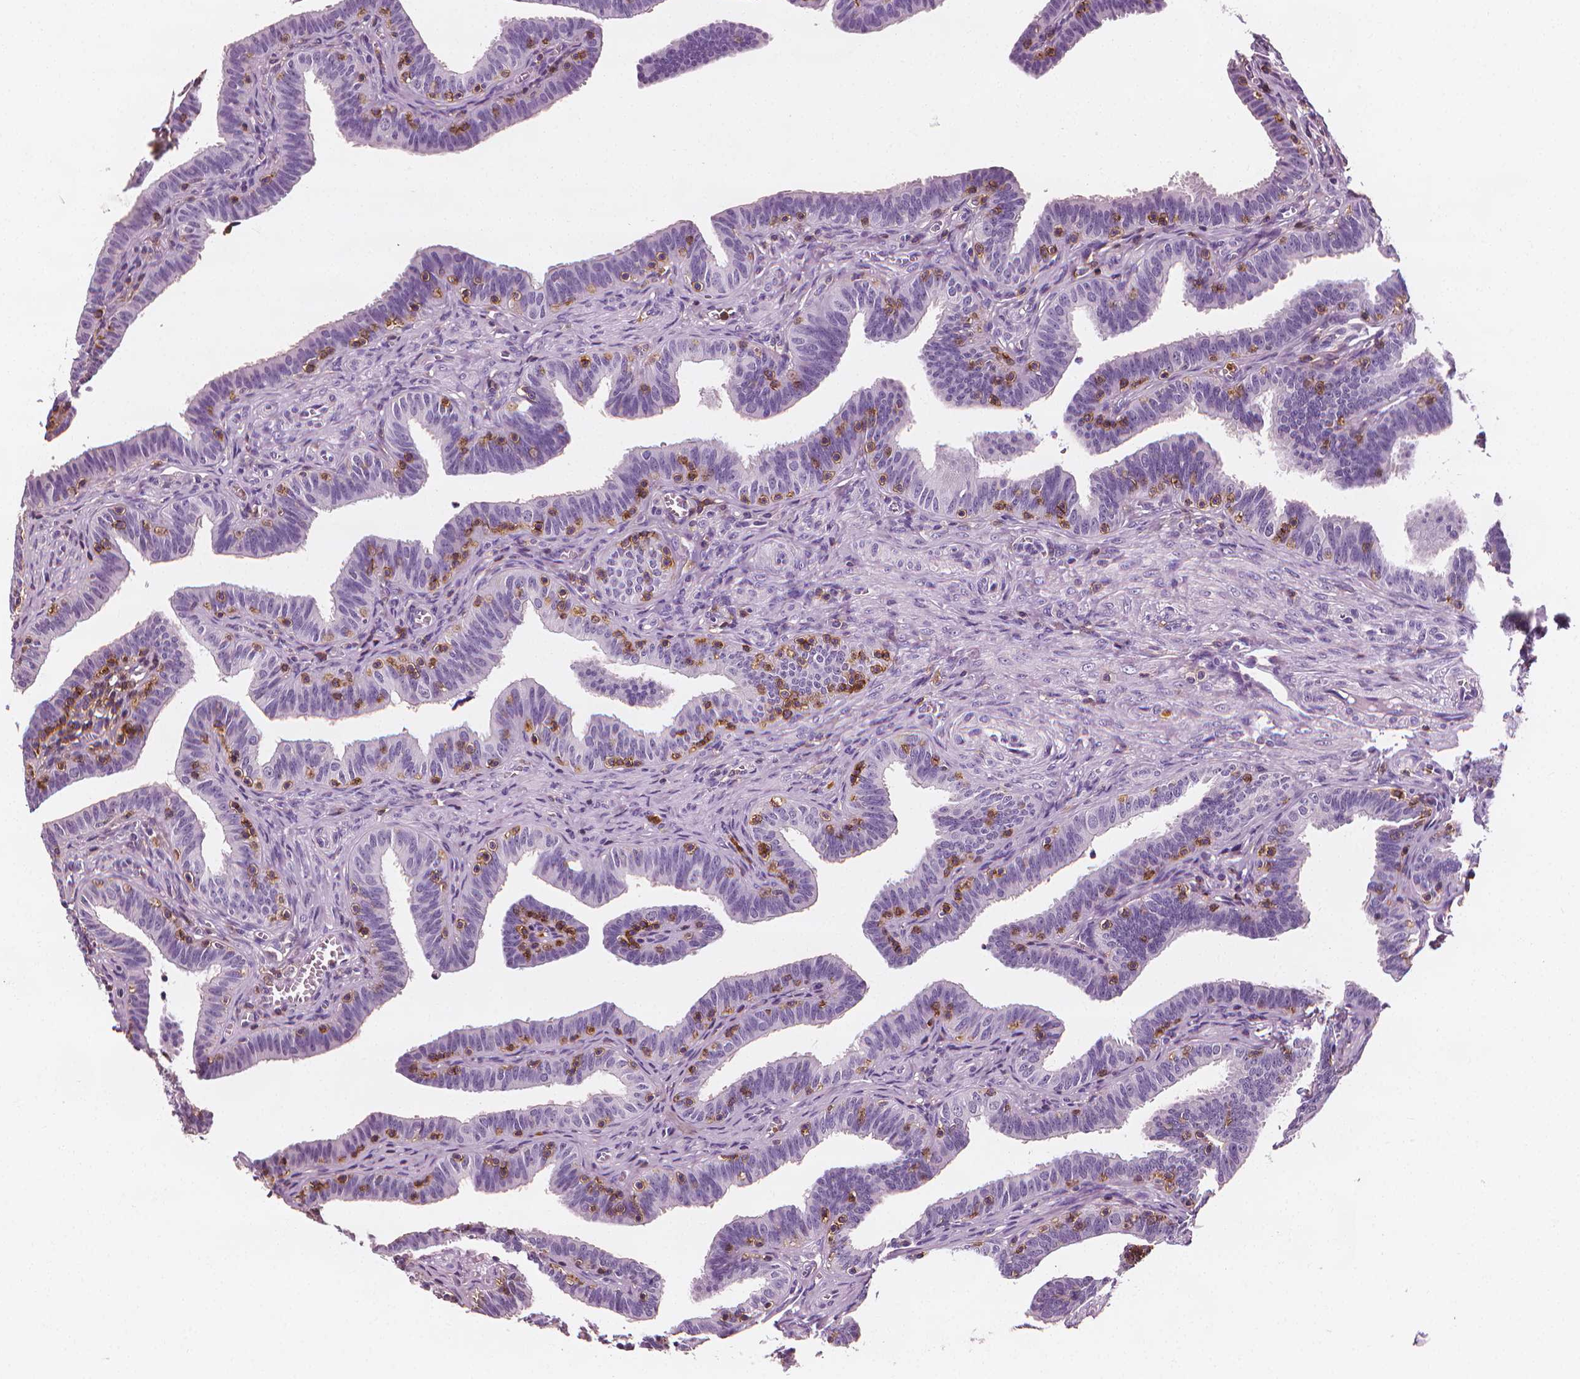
{"staining": {"intensity": "negative", "quantity": "none", "location": "none"}, "tissue": "fallopian tube", "cell_type": "Glandular cells", "image_type": "normal", "snomed": [{"axis": "morphology", "description": "Normal tissue, NOS"}, {"axis": "topography", "description": "Fallopian tube"}], "caption": "Glandular cells show no significant expression in benign fallopian tube. (DAB (3,3'-diaminobenzidine) immunohistochemistry with hematoxylin counter stain).", "gene": "PTPRC", "patient": {"sex": "female", "age": 25}}